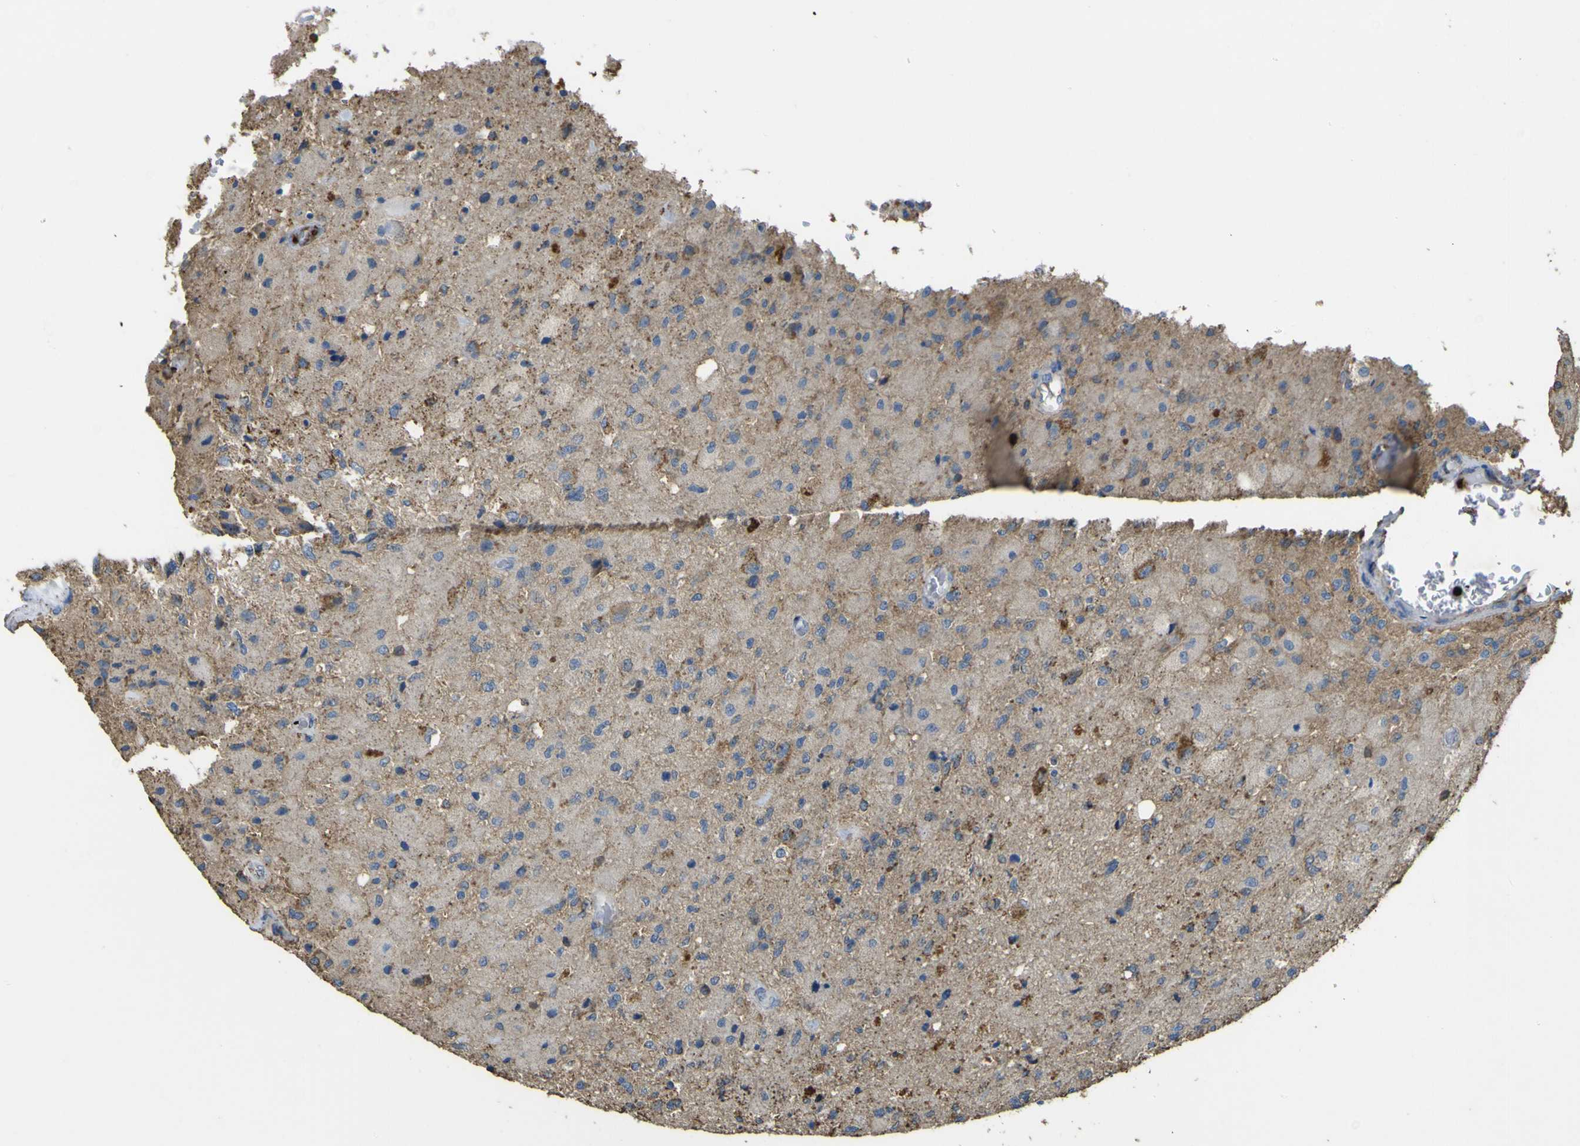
{"staining": {"intensity": "negative", "quantity": "none", "location": "none"}, "tissue": "glioma", "cell_type": "Tumor cells", "image_type": "cancer", "snomed": [{"axis": "morphology", "description": "Normal tissue, NOS"}, {"axis": "morphology", "description": "Glioma, malignant, High grade"}, {"axis": "topography", "description": "Cerebral cortex"}], "caption": "Immunohistochemistry micrograph of neoplastic tissue: glioma stained with DAB (3,3'-diaminobenzidine) displays no significant protein expression in tumor cells.", "gene": "ACSL3", "patient": {"sex": "male", "age": 77}}